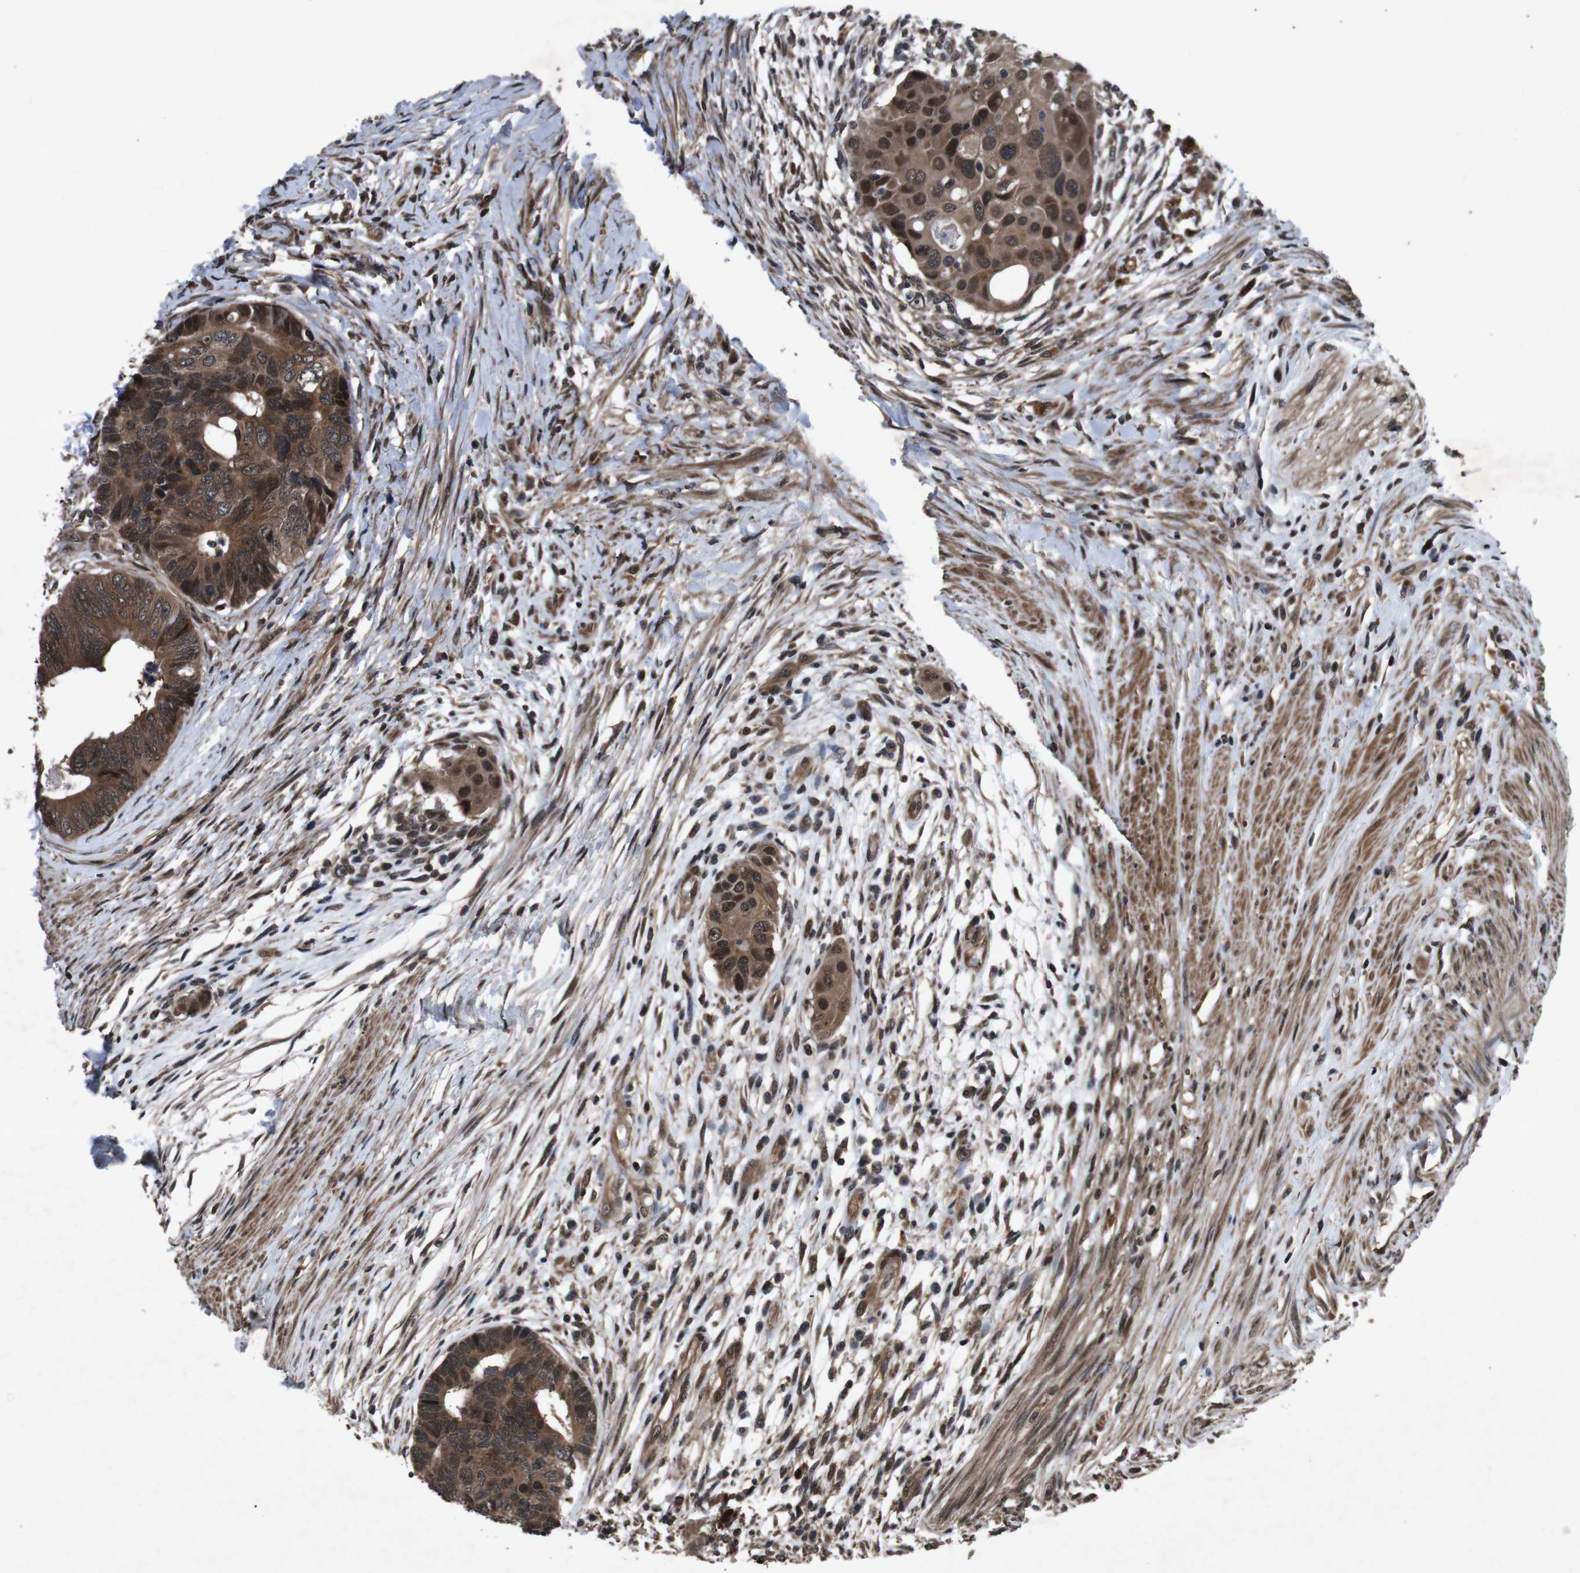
{"staining": {"intensity": "strong", "quantity": ">75%", "location": "cytoplasmic/membranous,nuclear"}, "tissue": "colorectal cancer", "cell_type": "Tumor cells", "image_type": "cancer", "snomed": [{"axis": "morphology", "description": "Adenocarcinoma, NOS"}, {"axis": "topography", "description": "Rectum"}], "caption": "An immunohistochemistry (IHC) image of tumor tissue is shown. Protein staining in brown highlights strong cytoplasmic/membranous and nuclear positivity in colorectal cancer within tumor cells.", "gene": "SOCS1", "patient": {"sex": "male", "age": 51}}